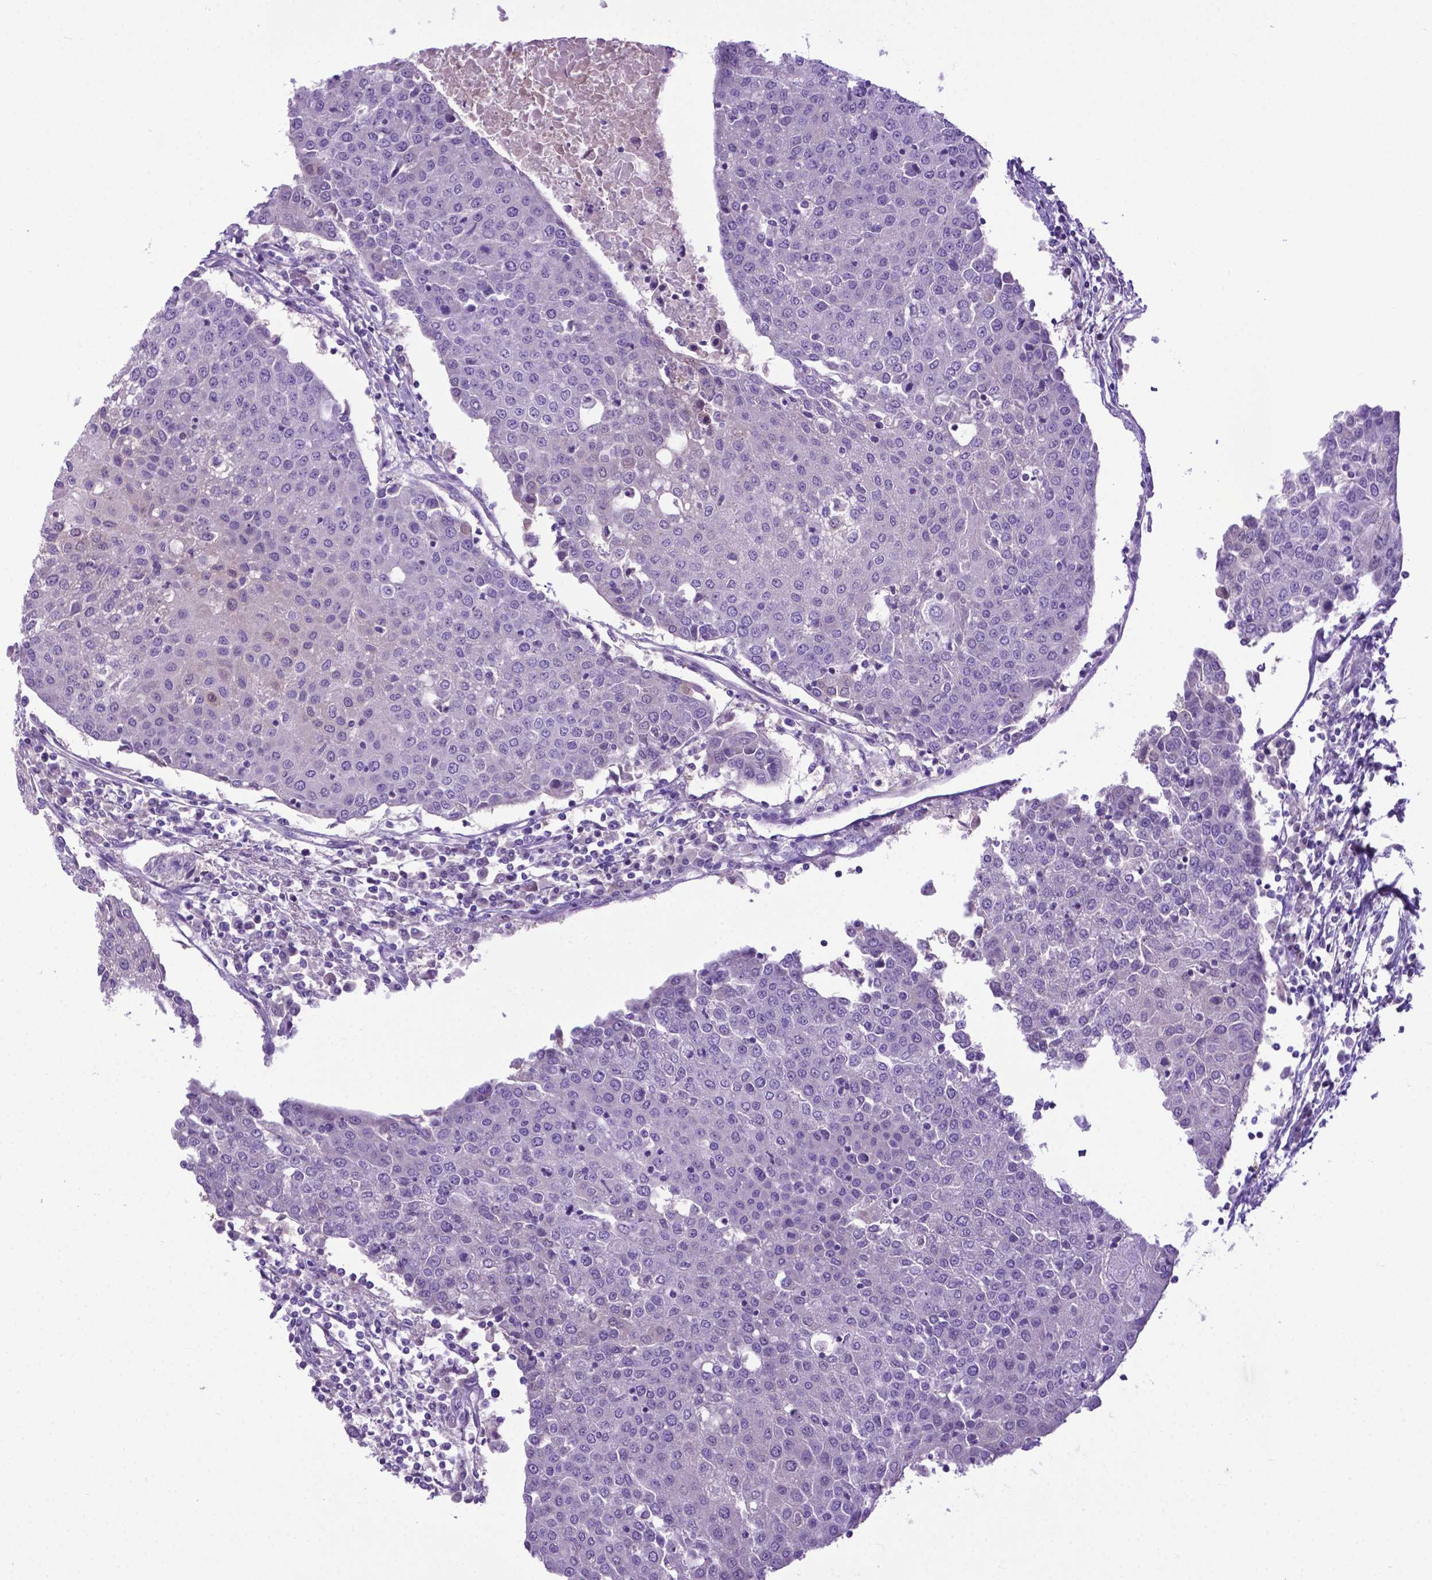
{"staining": {"intensity": "negative", "quantity": "none", "location": "none"}, "tissue": "urothelial cancer", "cell_type": "Tumor cells", "image_type": "cancer", "snomed": [{"axis": "morphology", "description": "Urothelial carcinoma, High grade"}, {"axis": "topography", "description": "Urinary bladder"}], "caption": "DAB (3,3'-diaminobenzidine) immunohistochemical staining of urothelial carcinoma (high-grade) reveals no significant positivity in tumor cells.", "gene": "ADRA2B", "patient": {"sex": "female", "age": 85}}